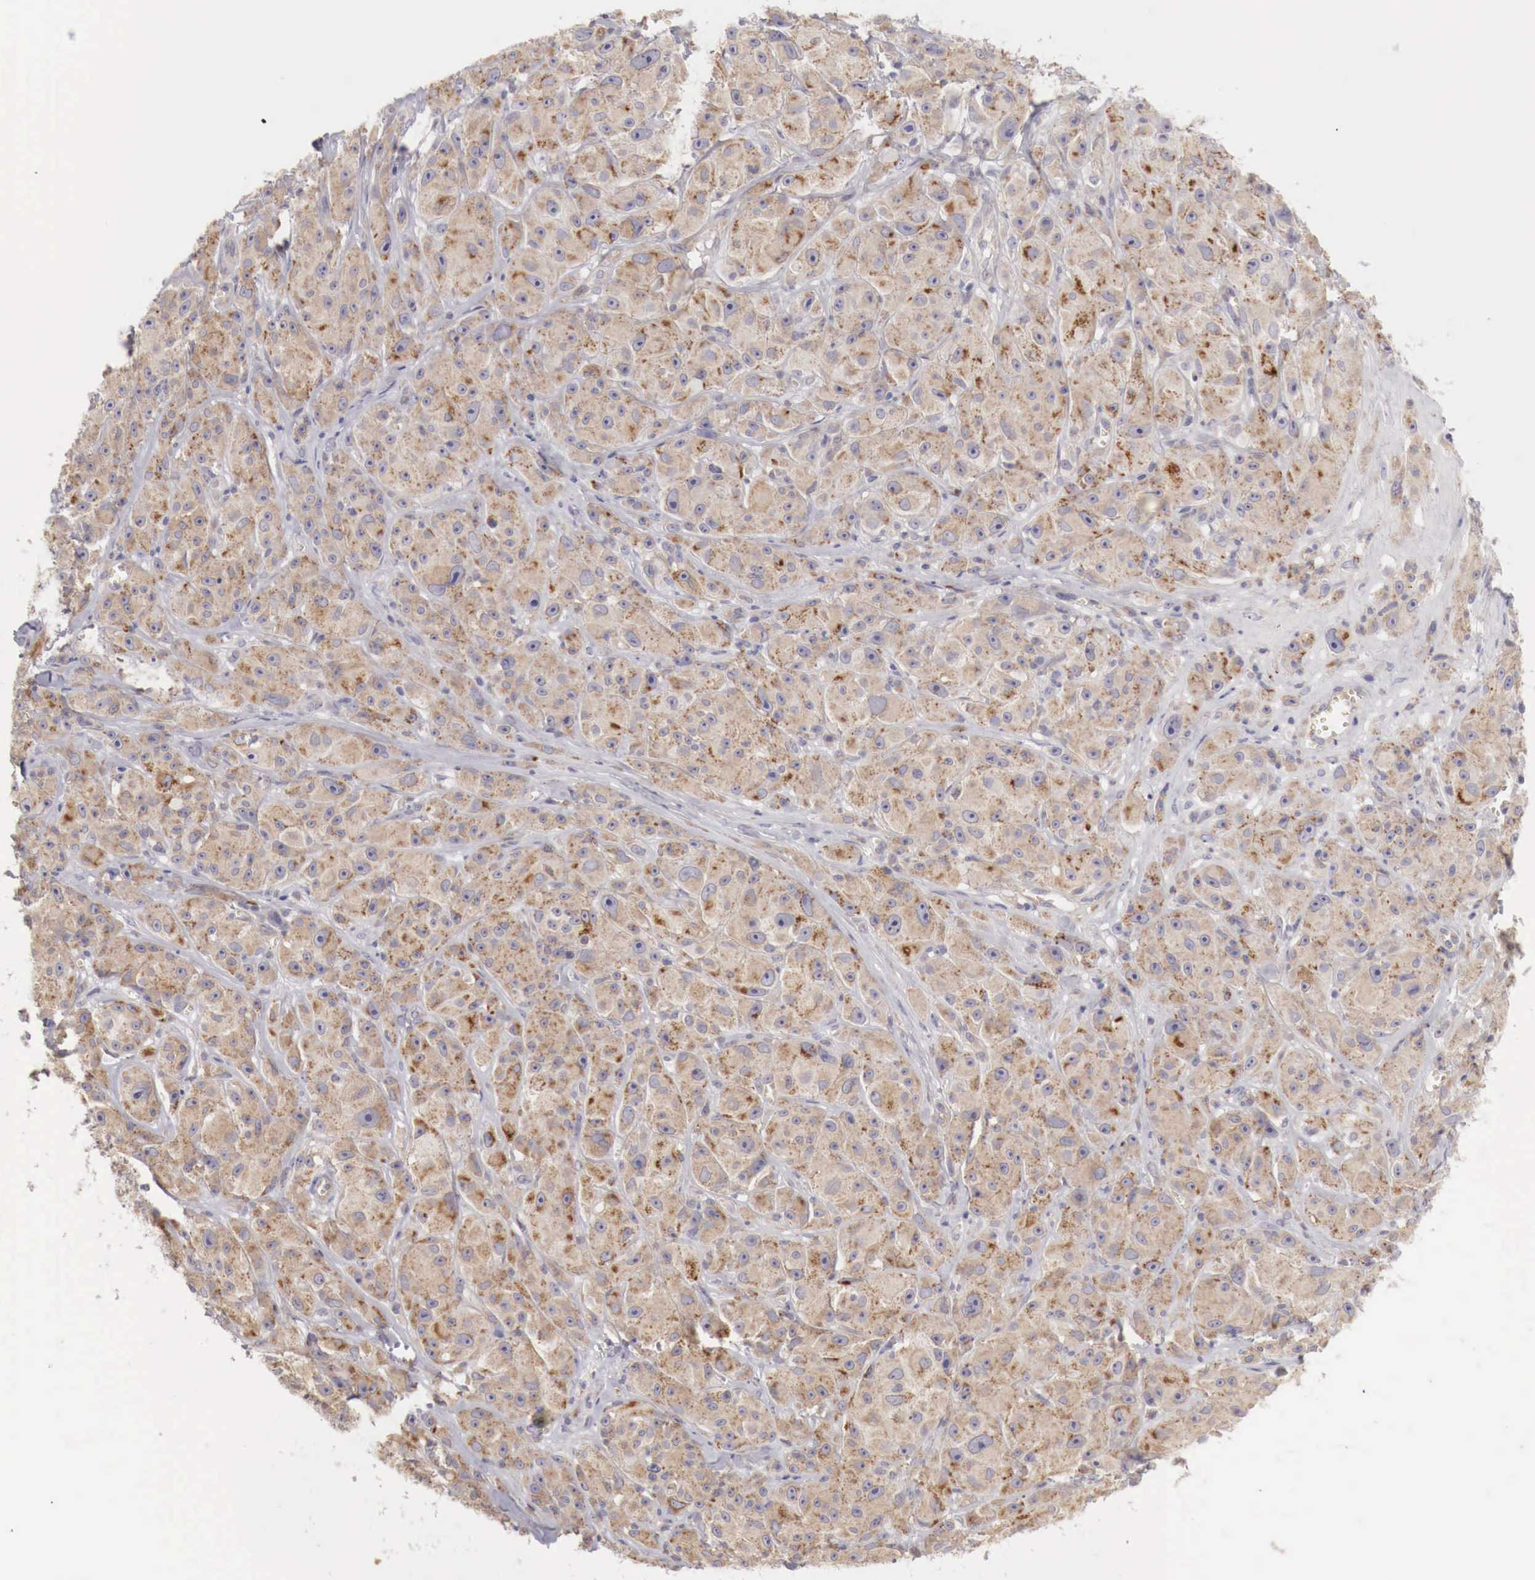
{"staining": {"intensity": "moderate", "quantity": ">75%", "location": "cytoplasmic/membranous"}, "tissue": "melanoma", "cell_type": "Tumor cells", "image_type": "cancer", "snomed": [{"axis": "morphology", "description": "Malignant melanoma, NOS"}, {"axis": "topography", "description": "Skin"}], "caption": "IHC histopathology image of neoplastic tissue: malignant melanoma stained using immunohistochemistry (IHC) reveals medium levels of moderate protein expression localized specifically in the cytoplasmic/membranous of tumor cells, appearing as a cytoplasmic/membranous brown color.", "gene": "NSDHL", "patient": {"sex": "male", "age": 56}}